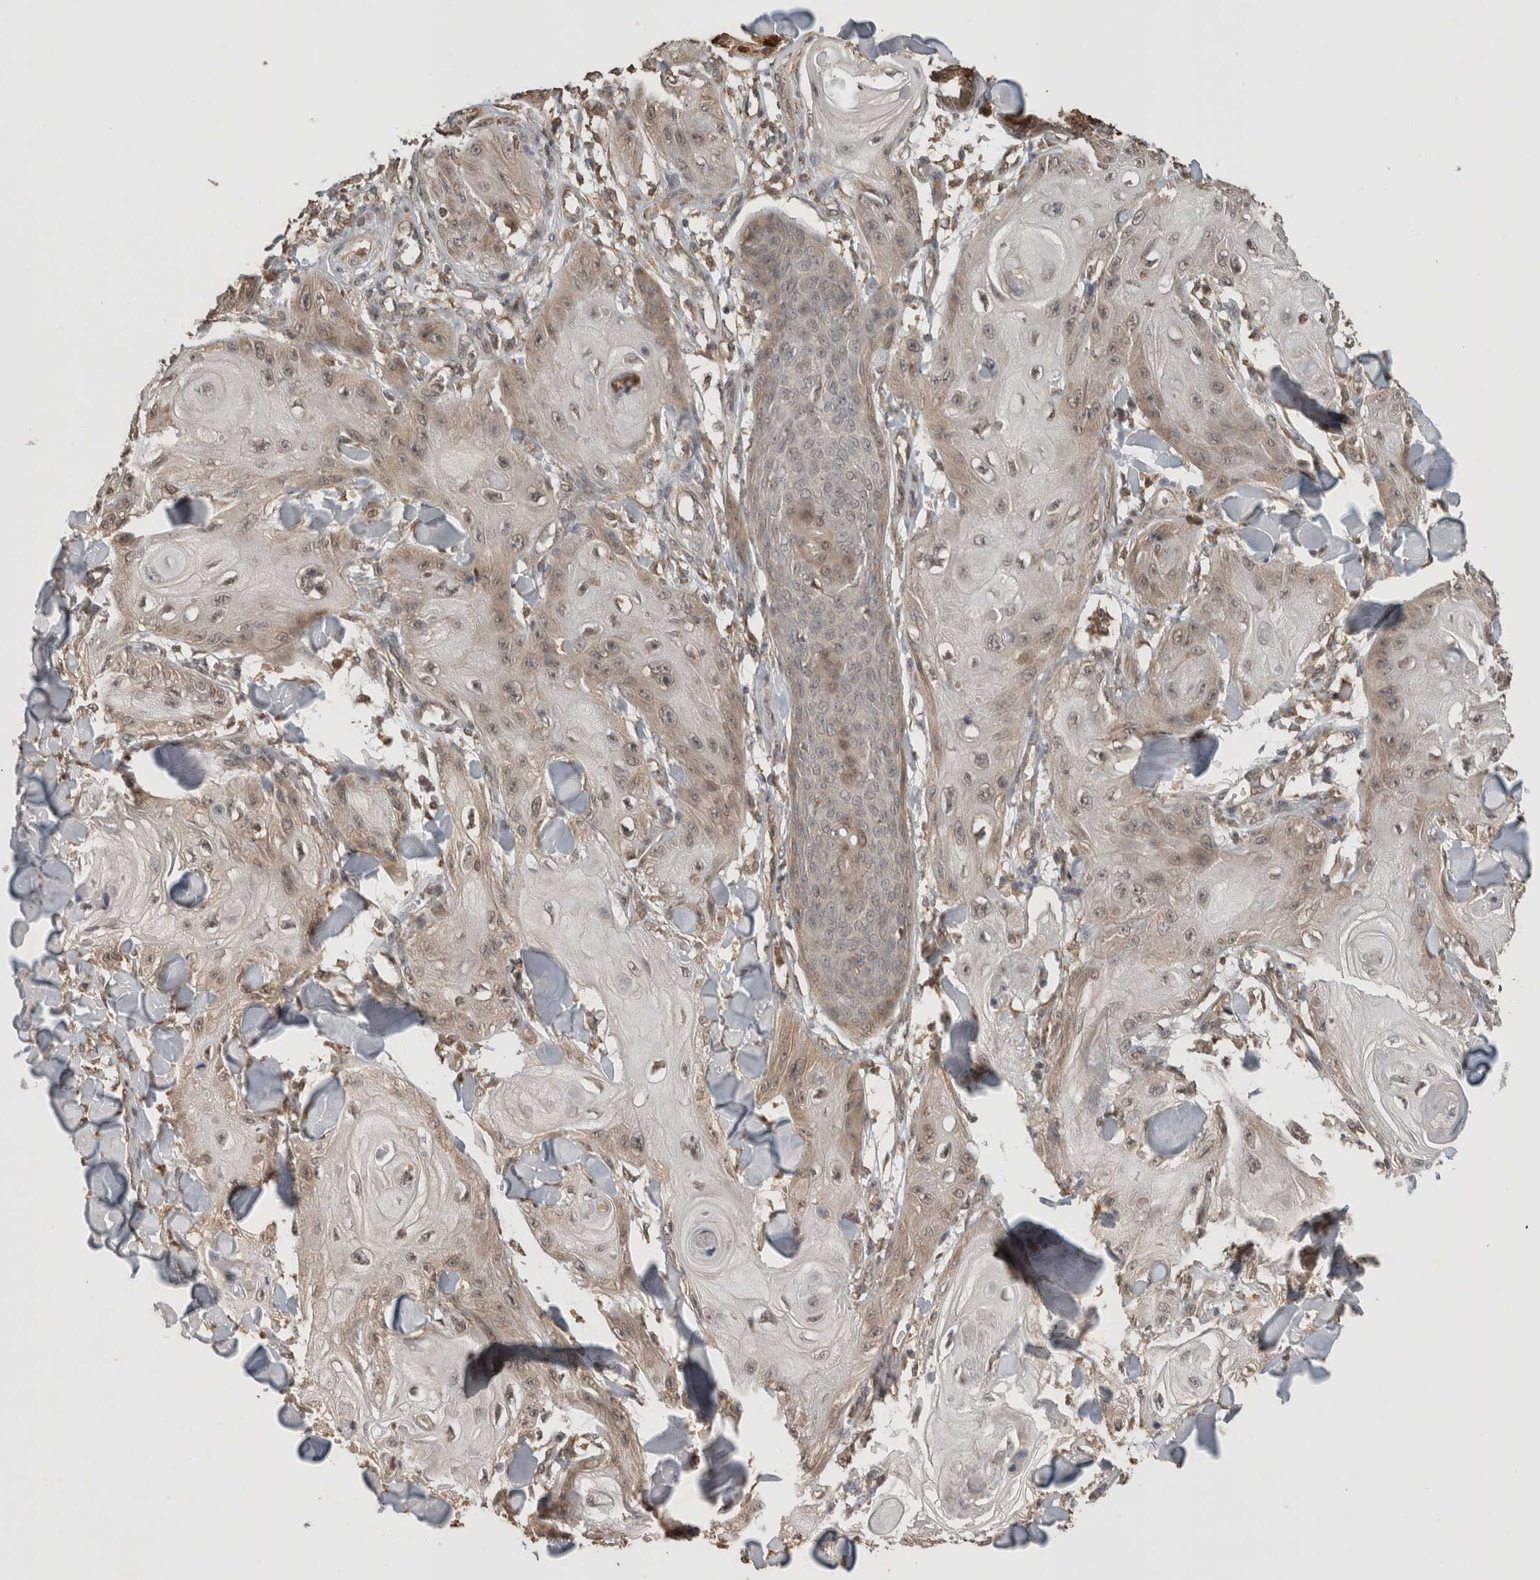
{"staining": {"intensity": "weak", "quantity": "25%-75%", "location": "cytoplasmic/membranous"}, "tissue": "skin cancer", "cell_type": "Tumor cells", "image_type": "cancer", "snomed": [{"axis": "morphology", "description": "Squamous cell carcinoma, NOS"}, {"axis": "topography", "description": "Skin"}], "caption": "An immunohistochemistry photomicrograph of neoplastic tissue is shown. Protein staining in brown shows weak cytoplasmic/membranous positivity in skin cancer (squamous cell carcinoma) within tumor cells. Immunohistochemistry stains the protein in brown and the nuclei are stained blue.", "gene": "OTUD7B", "patient": {"sex": "male", "age": 74}}